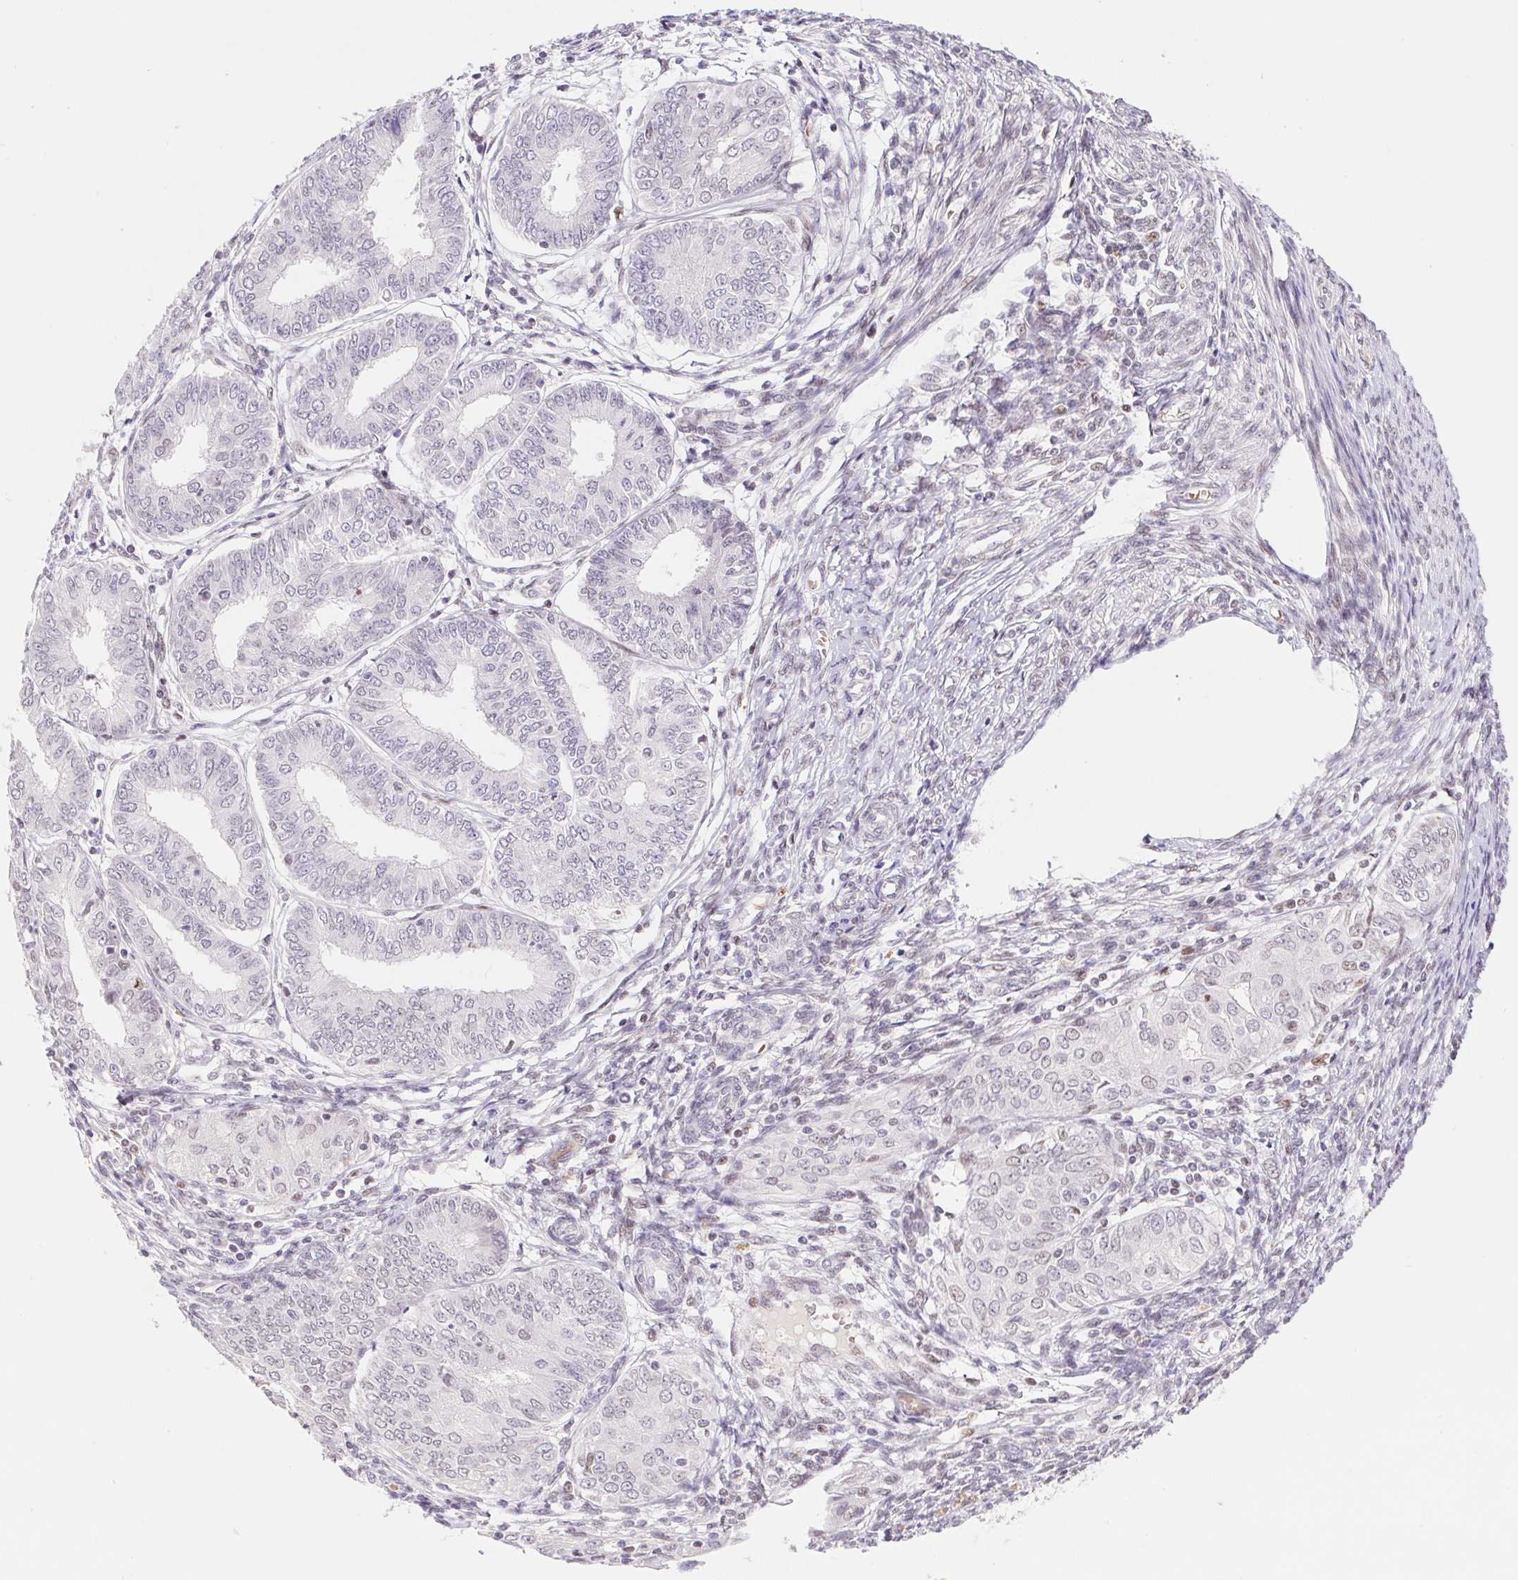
{"staining": {"intensity": "negative", "quantity": "none", "location": "none"}, "tissue": "endometrial cancer", "cell_type": "Tumor cells", "image_type": "cancer", "snomed": [{"axis": "morphology", "description": "Adenocarcinoma, NOS"}, {"axis": "topography", "description": "Endometrium"}], "caption": "Micrograph shows no protein expression in tumor cells of endometrial cancer tissue.", "gene": "TRERF1", "patient": {"sex": "female", "age": 68}}